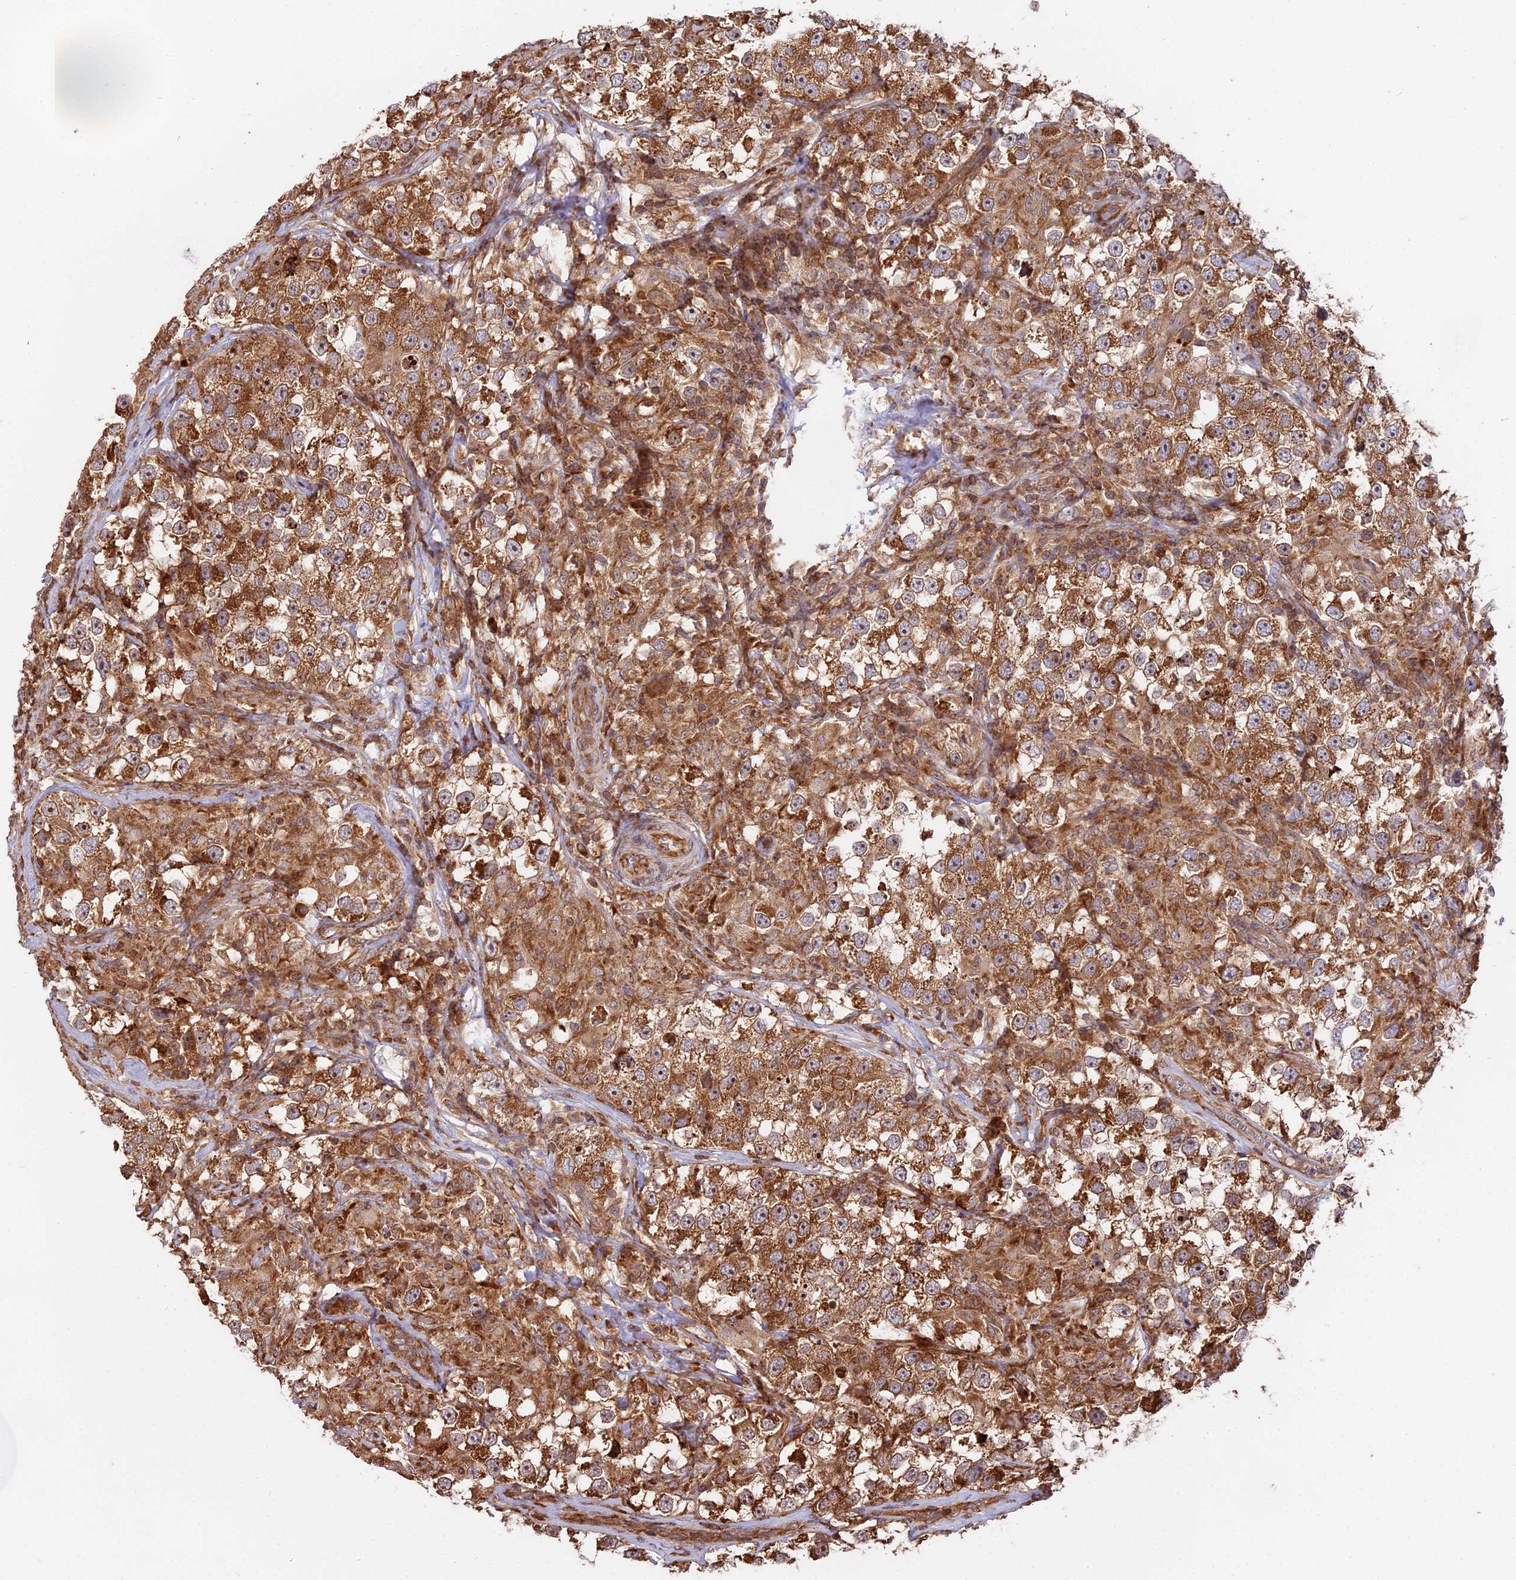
{"staining": {"intensity": "strong", "quantity": ">75%", "location": "cytoplasmic/membranous"}, "tissue": "testis cancer", "cell_type": "Tumor cells", "image_type": "cancer", "snomed": [{"axis": "morphology", "description": "Seminoma, NOS"}, {"axis": "topography", "description": "Testis"}], "caption": "IHC photomicrograph of testis cancer (seminoma) stained for a protein (brown), which shows high levels of strong cytoplasmic/membranous staining in about >75% of tumor cells.", "gene": "RPL26", "patient": {"sex": "male", "age": 46}}